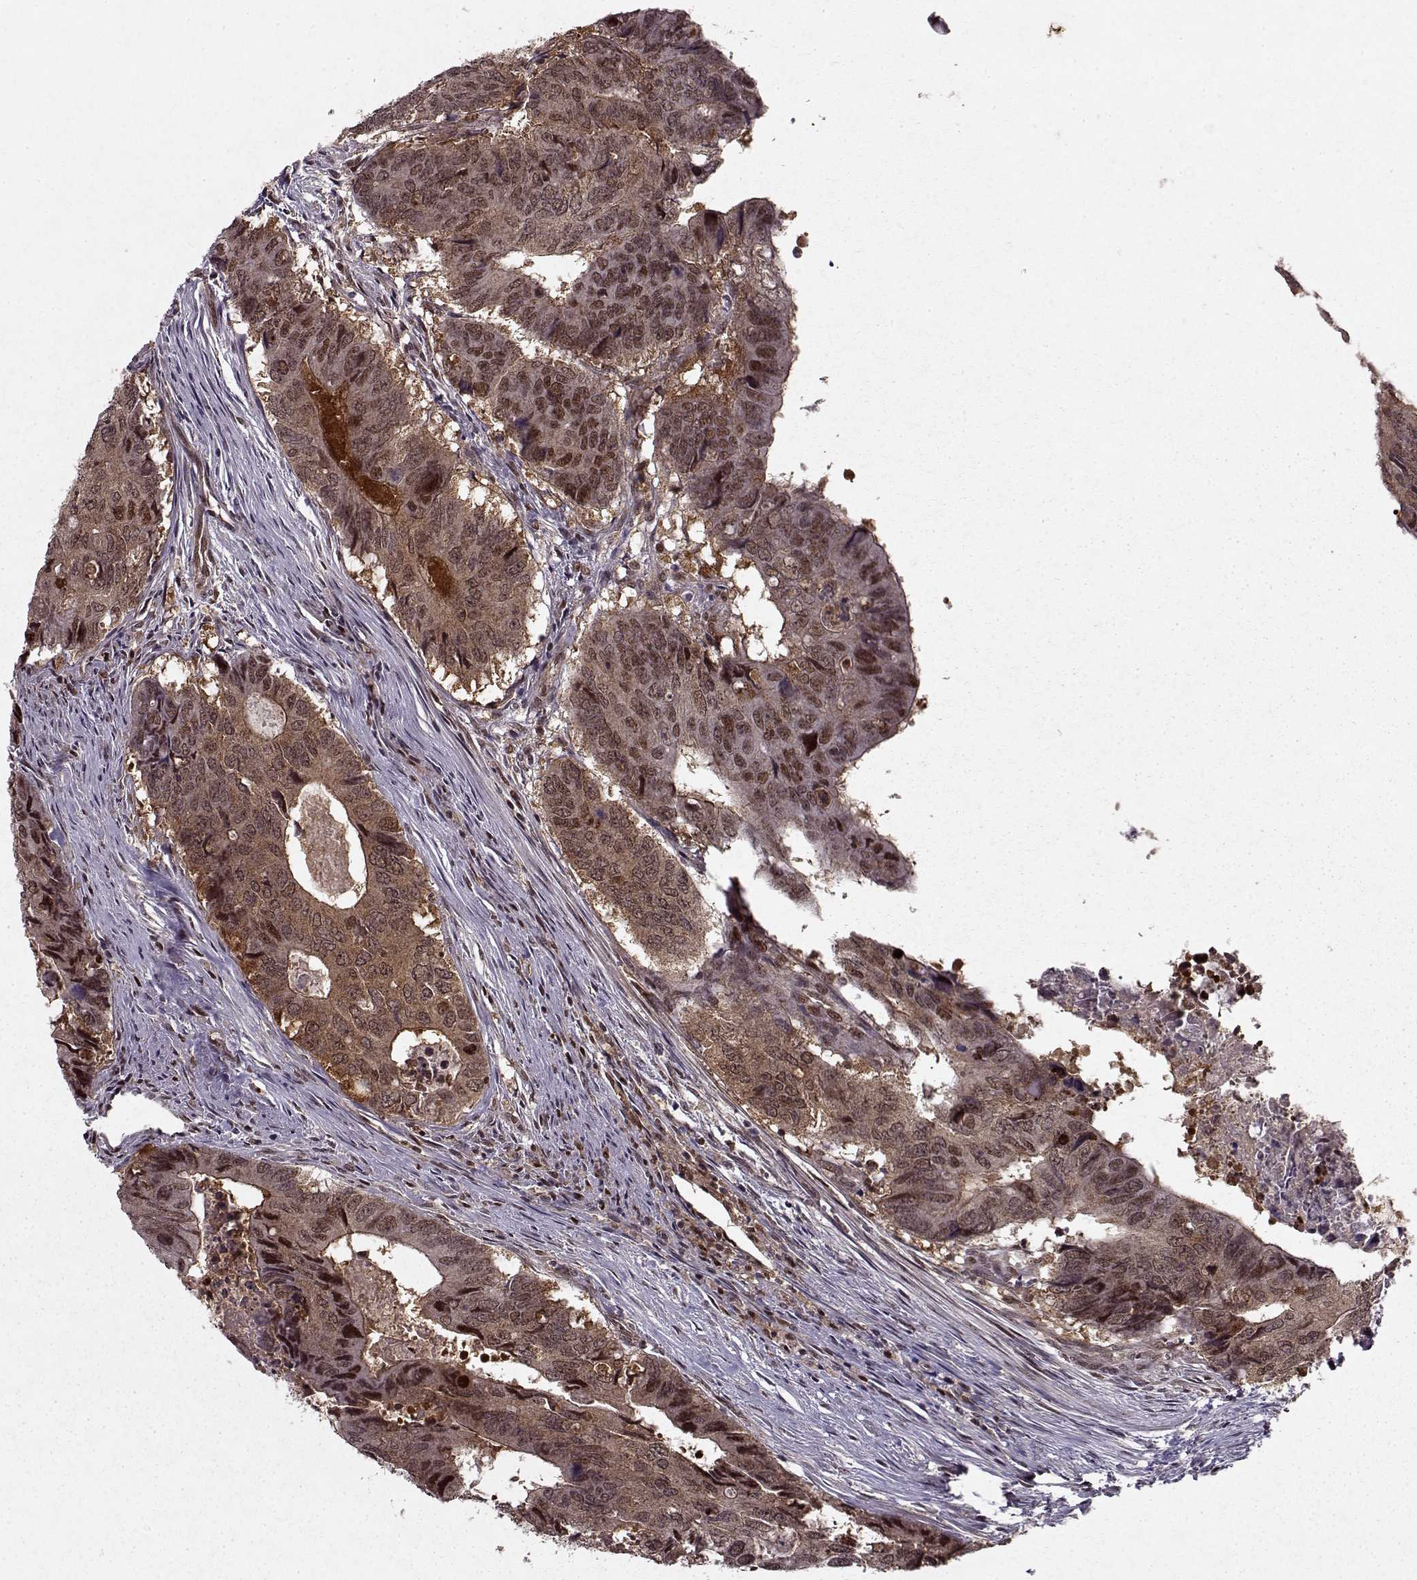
{"staining": {"intensity": "weak", "quantity": ">75%", "location": "cytoplasmic/membranous"}, "tissue": "colorectal cancer", "cell_type": "Tumor cells", "image_type": "cancer", "snomed": [{"axis": "morphology", "description": "Adenocarcinoma, NOS"}, {"axis": "topography", "description": "Colon"}], "caption": "Colorectal cancer stained with immunohistochemistry displays weak cytoplasmic/membranous staining in approximately >75% of tumor cells.", "gene": "PSMA7", "patient": {"sex": "male", "age": 79}}